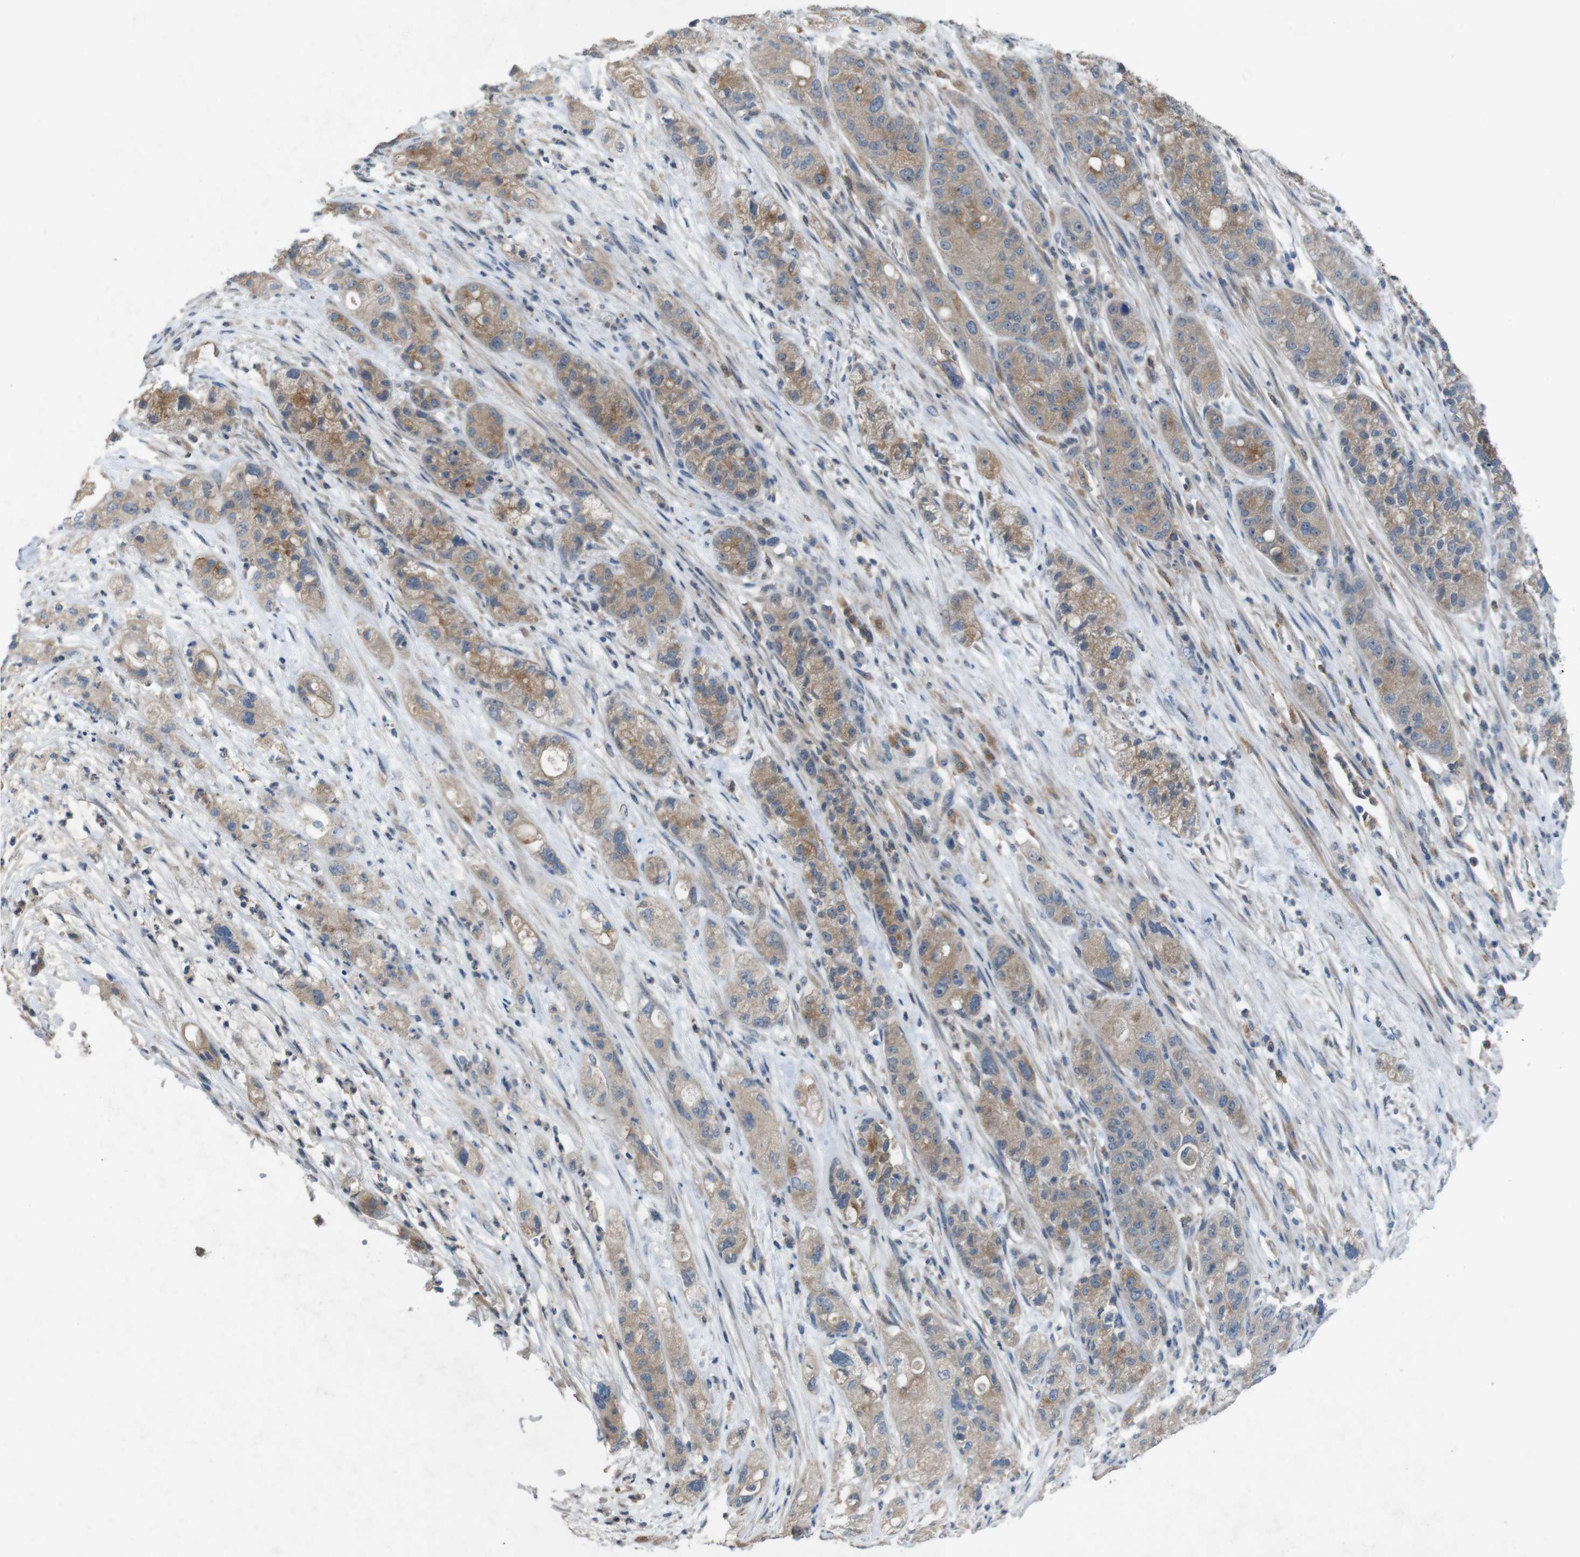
{"staining": {"intensity": "moderate", "quantity": ">75%", "location": "cytoplasmic/membranous"}, "tissue": "pancreatic cancer", "cell_type": "Tumor cells", "image_type": "cancer", "snomed": [{"axis": "morphology", "description": "Adenocarcinoma, NOS"}, {"axis": "topography", "description": "Pancreas"}], "caption": "The immunohistochemical stain labels moderate cytoplasmic/membranous positivity in tumor cells of pancreatic adenocarcinoma tissue.", "gene": "MOGAT3", "patient": {"sex": "female", "age": 78}}